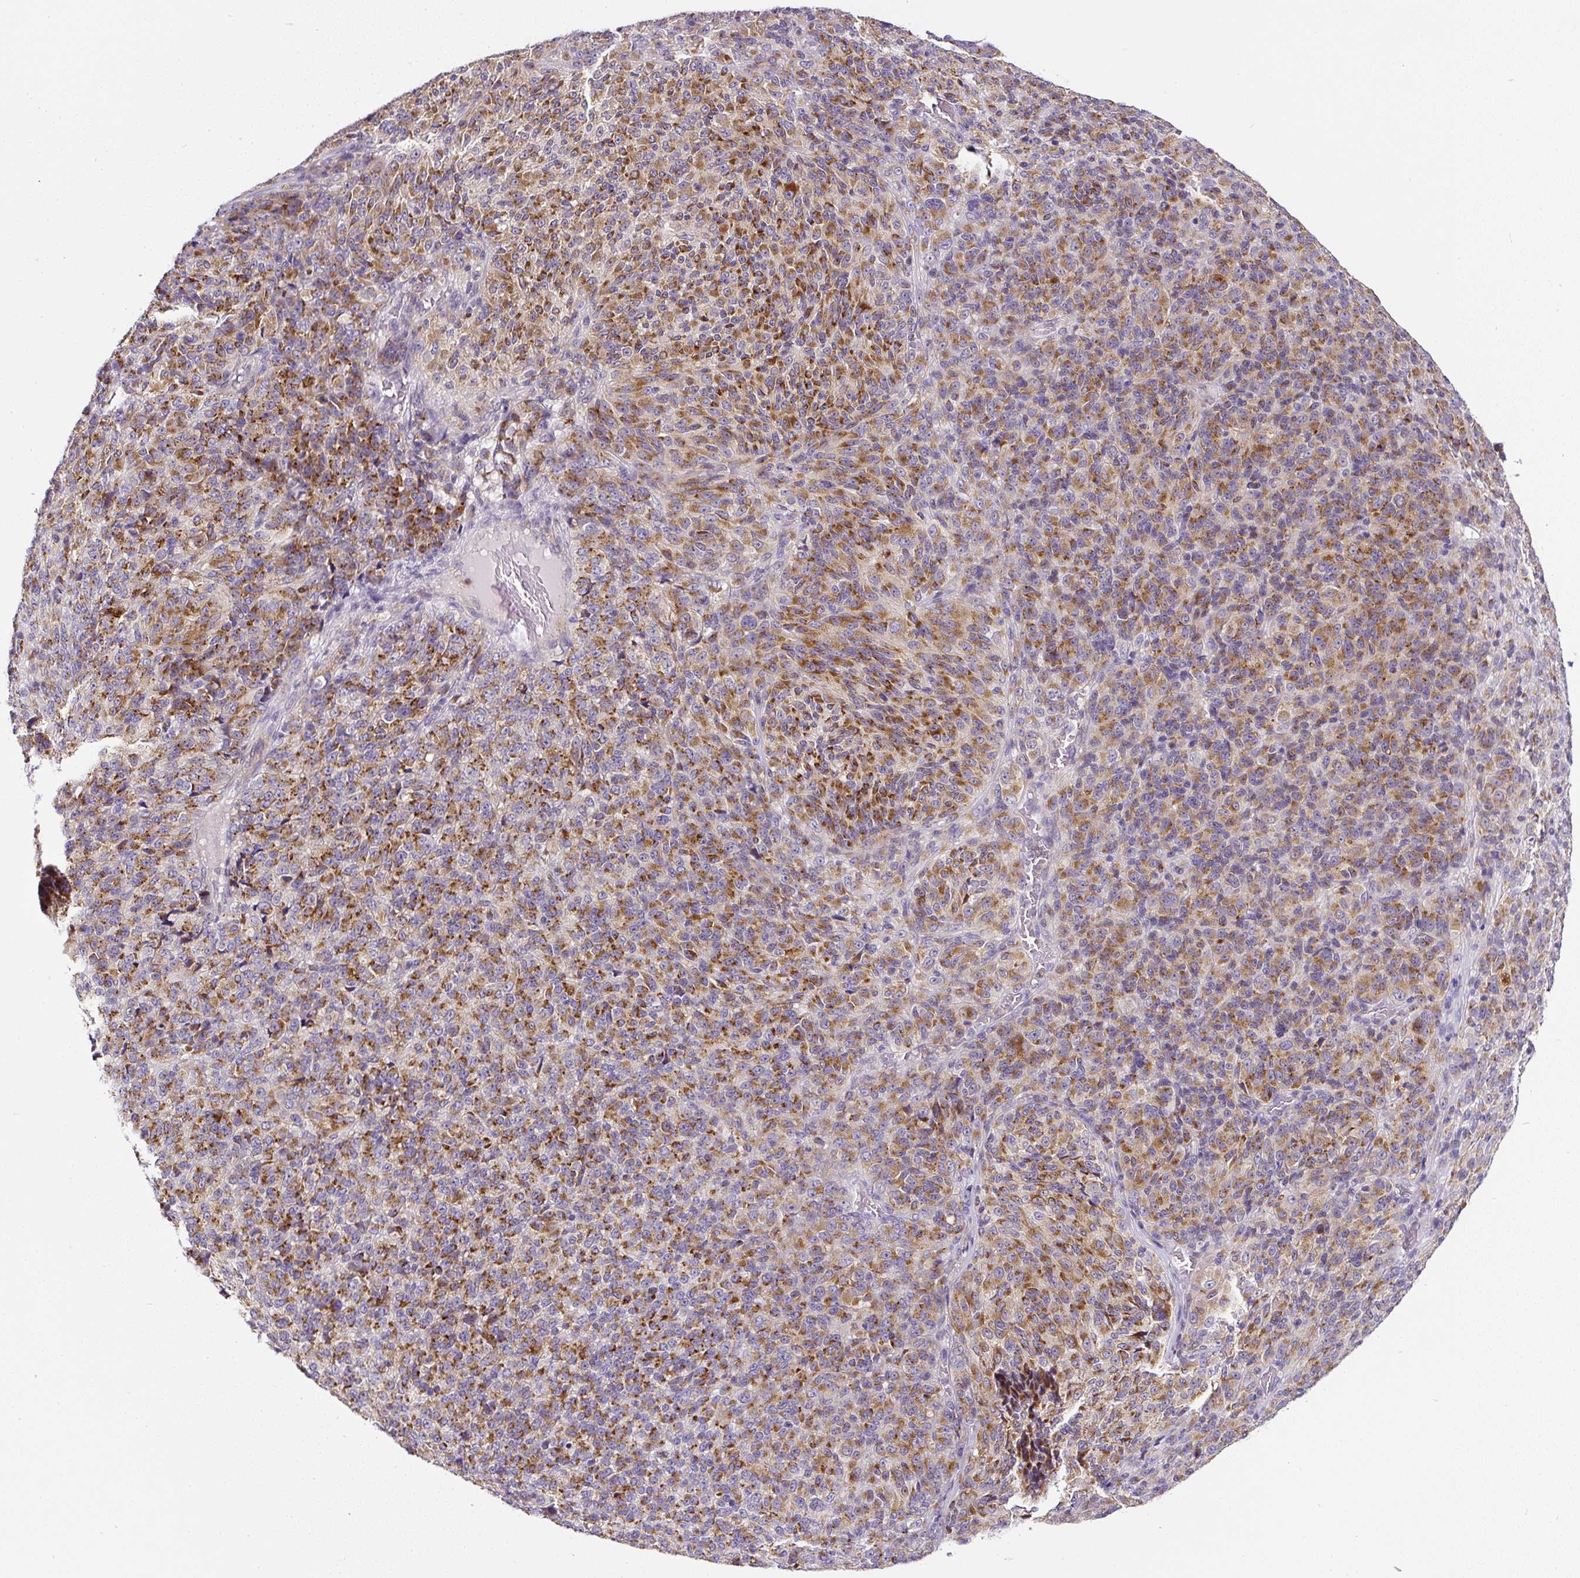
{"staining": {"intensity": "moderate", "quantity": ">75%", "location": "cytoplasmic/membranous"}, "tissue": "melanoma", "cell_type": "Tumor cells", "image_type": "cancer", "snomed": [{"axis": "morphology", "description": "Malignant melanoma, Metastatic site"}, {"axis": "topography", "description": "Brain"}], "caption": "This photomicrograph exhibits malignant melanoma (metastatic site) stained with immunohistochemistry (IHC) to label a protein in brown. The cytoplasmic/membranous of tumor cells show moderate positivity for the protein. Nuclei are counter-stained blue.", "gene": "HPS4", "patient": {"sex": "female", "age": 56}}